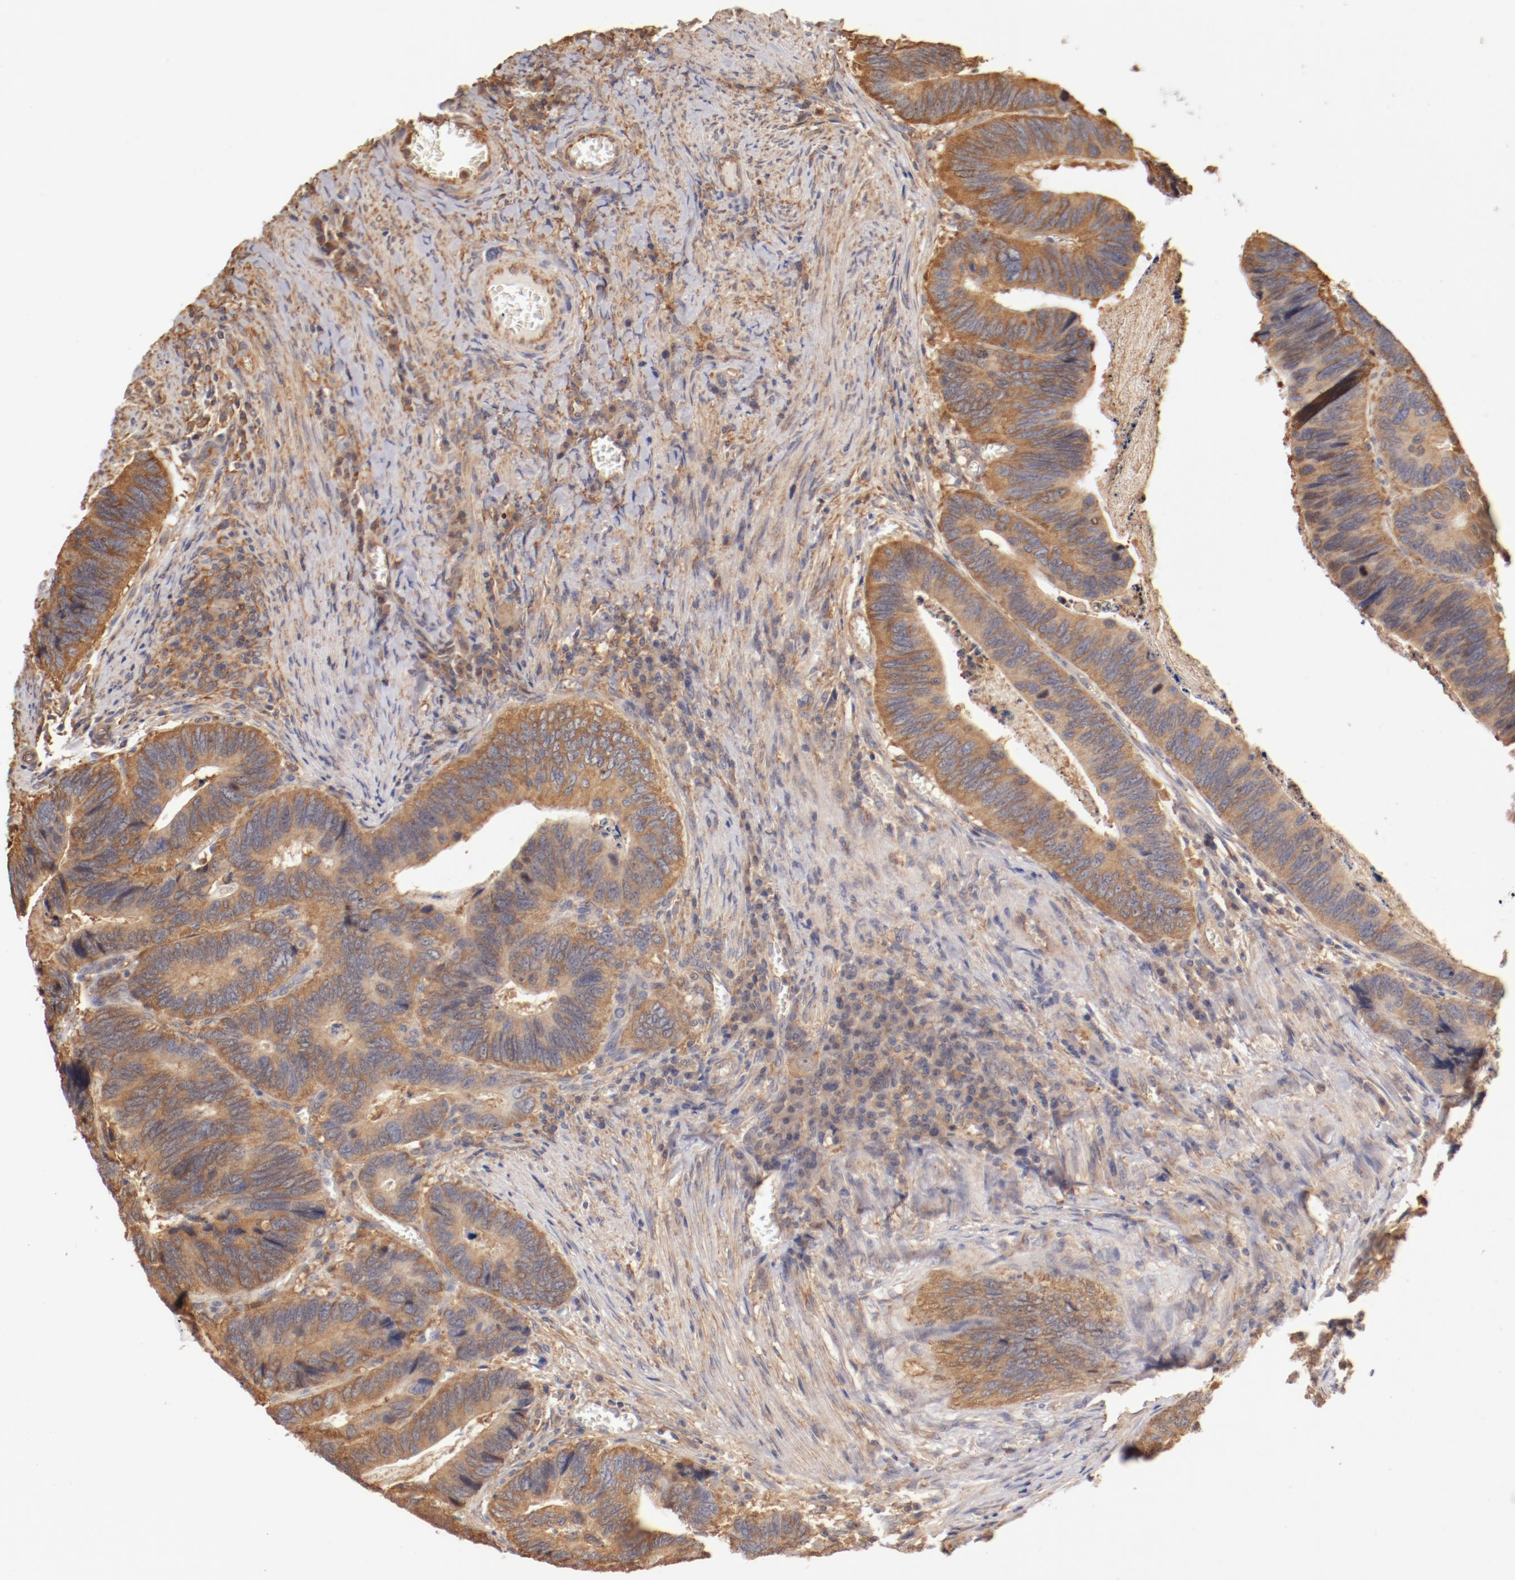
{"staining": {"intensity": "strong", "quantity": ">75%", "location": "cytoplasmic/membranous"}, "tissue": "colorectal cancer", "cell_type": "Tumor cells", "image_type": "cancer", "snomed": [{"axis": "morphology", "description": "Adenocarcinoma, NOS"}, {"axis": "topography", "description": "Colon"}], "caption": "Protein expression analysis of colorectal adenocarcinoma exhibits strong cytoplasmic/membranous positivity in approximately >75% of tumor cells. (Stains: DAB in brown, nuclei in blue, Microscopy: brightfield microscopy at high magnification).", "gene": "FCMR", "patient": {"sex": "male", "age": 72}}